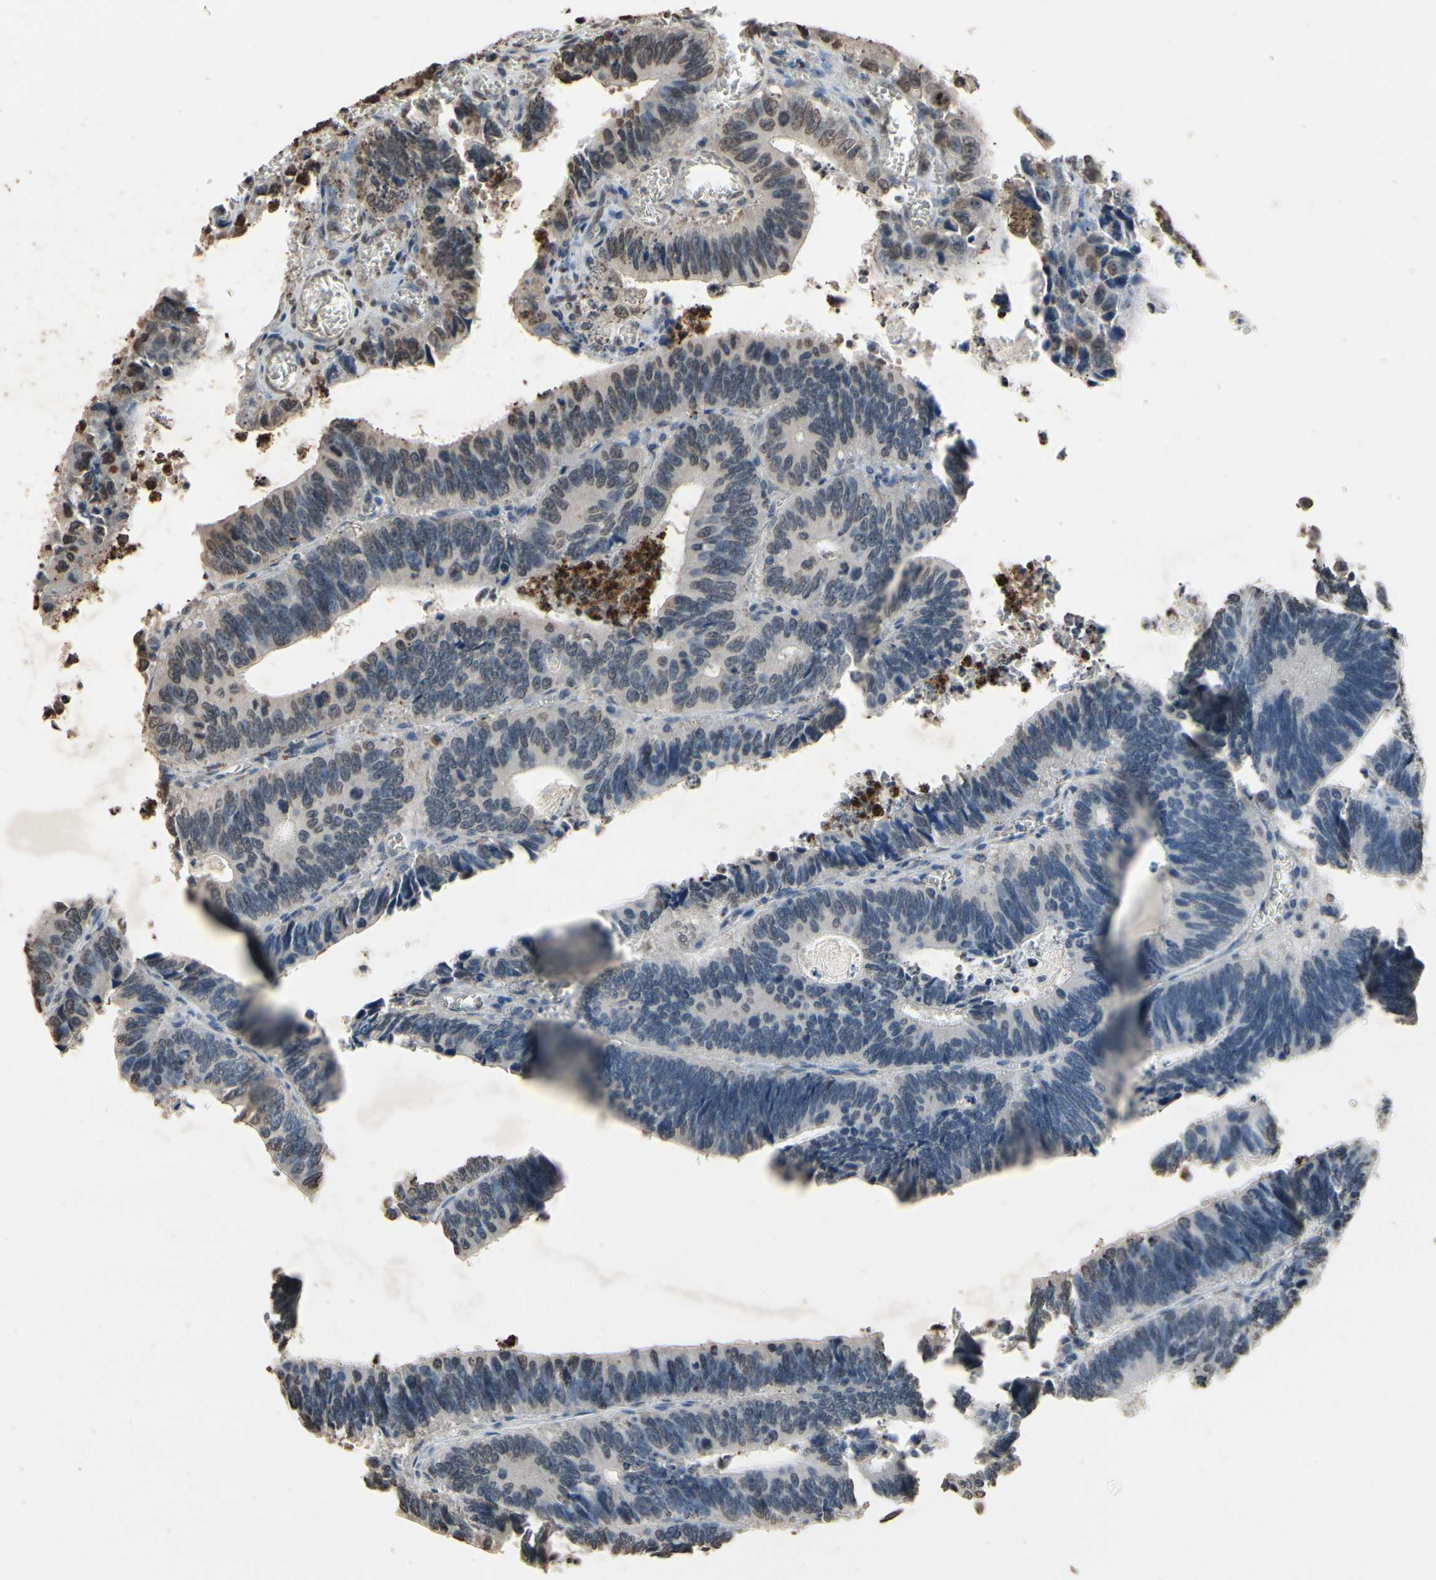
{"staining": {"intensity": "negative", "quantity": "none", "location": "none"}, "tissue": "colorectal cancer", "cell_type": "Tumor cells", "image_type": "cancer", "snomed": [{"axis": "morphology", "description": "Adenocarcinoma, NOS"}, {"axis": "topography", "description": "Colon"}], "caption": "A high-resolution image shows IHC staining of colorectal cancer (adenocarcinoma), which shows no significant positivity in tumor cells.", "gene": "HIPK2", "patient": {"sex": "male", "age": 72}}